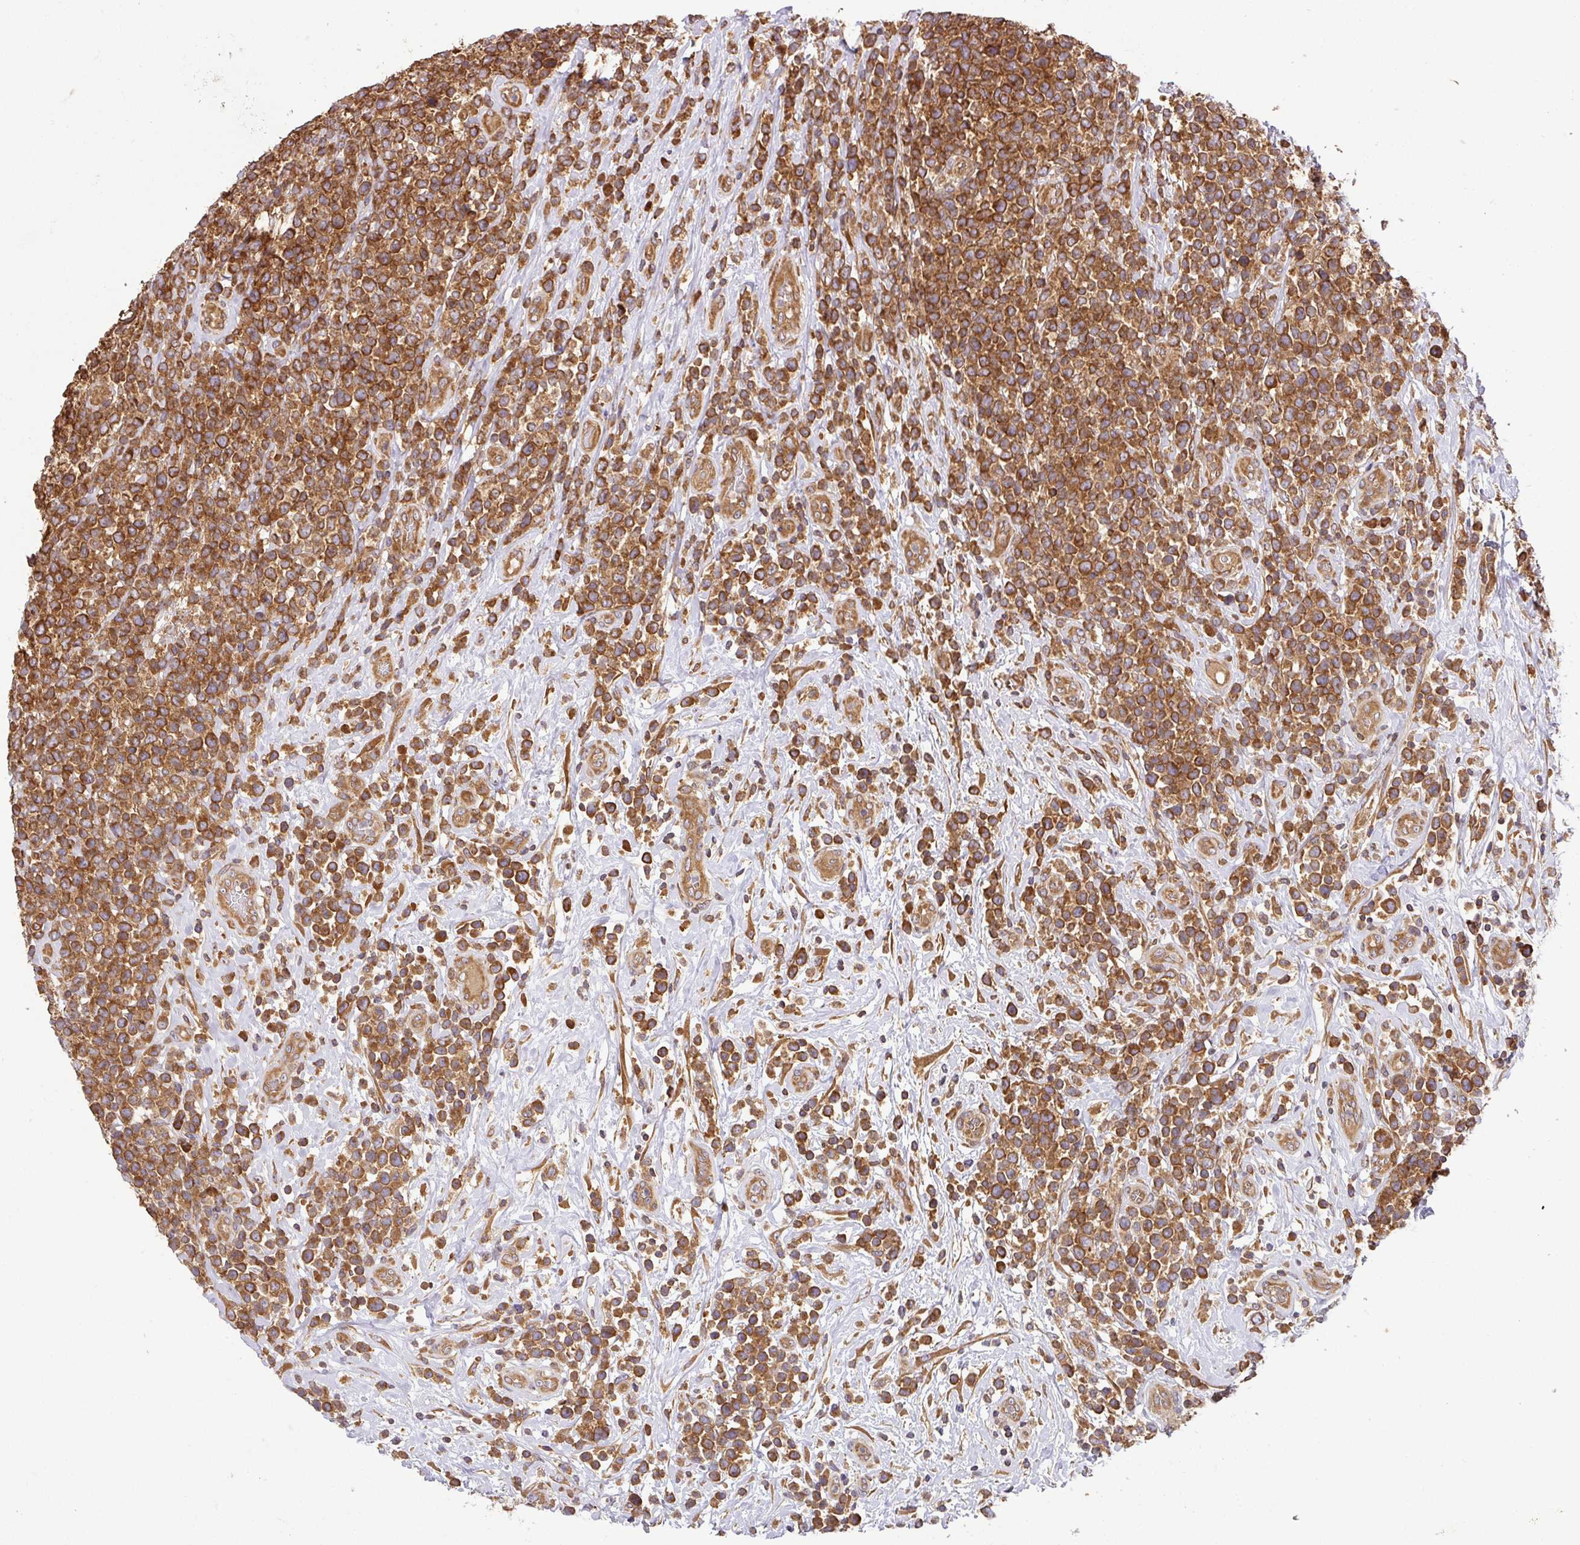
{"staining": {"intensity": "strong", "quantity": ">75%", "location": "cytoplasmic/membranous"}, "tissue": "lymphoma", "cell_type": "Tumor cells", "image_type": "cancer", "snomed": [{"axis": "morphology", "description": "Malignant lymphoma, non-Hodgkin's type, High grade"}, {"axis": "topography", "description": "Soft tissue"}], "caption": "Lymphoma stained with a brown dye exhibits strong cytoplasmic/membranous positive expression in approximately >75% of tumor cells.", "gene": "GSPT1", "patient": {"sex": "female", "age": 56}}